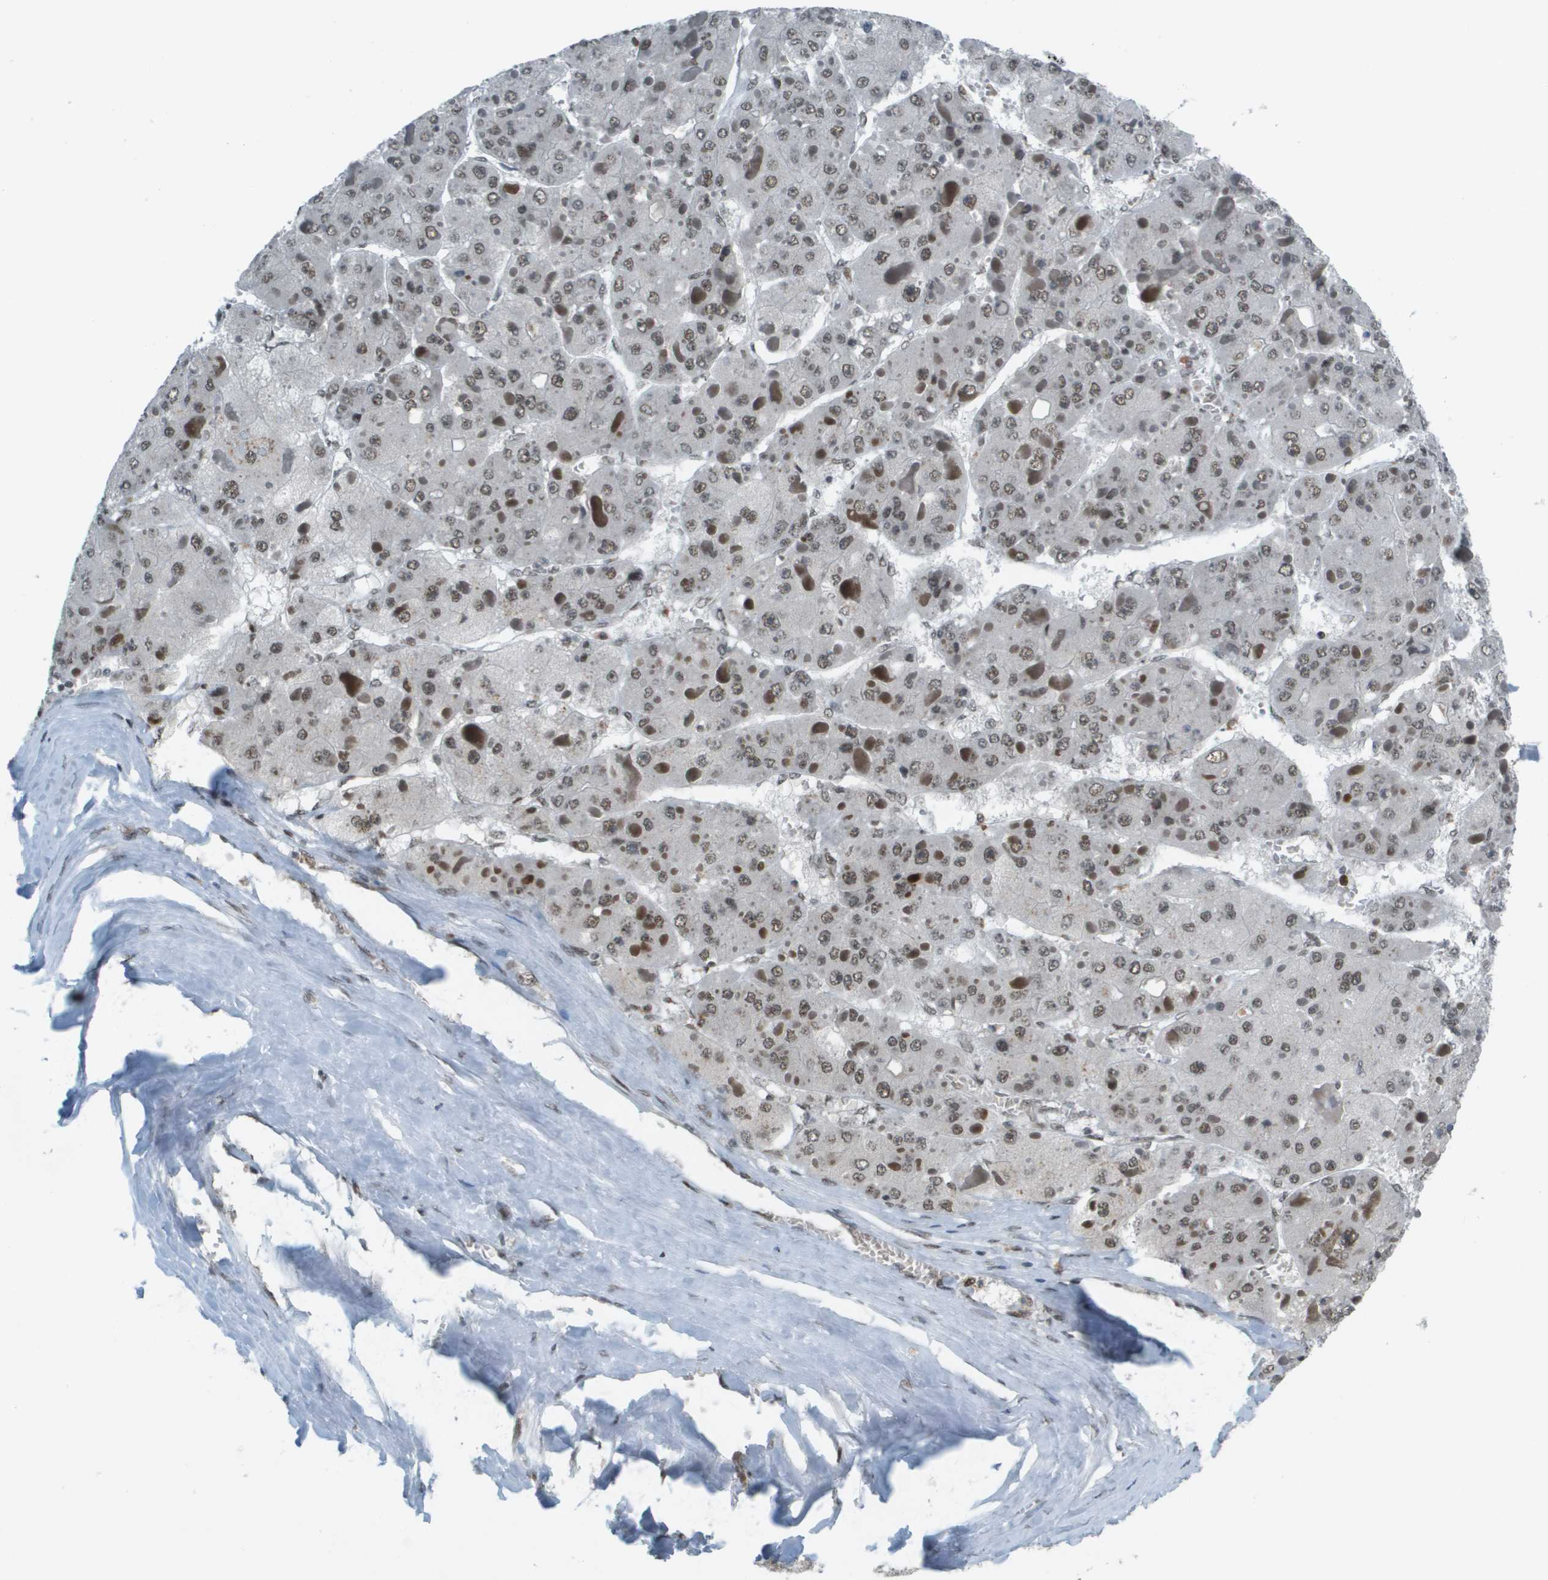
{"staining": {"intensity": "weak", "quantity": ">75%", "location": "nuclear"}, "tissue": "liver cancer", "cell_type": "Tumor cells", "image_type": "cancer", "snomed": [{"axis": "morphology", "description": "Carcinoma, Hepatocellular, NOS"}, {"axis": "topography", "description": "Liver"}], "caption": "Hepatocellular carcinoma (liver) stained for a protein exhibits weak nuclear positivity in tumor cells.", "gene": "IRF7", "patient": {"sex": "female", "age": 73}}